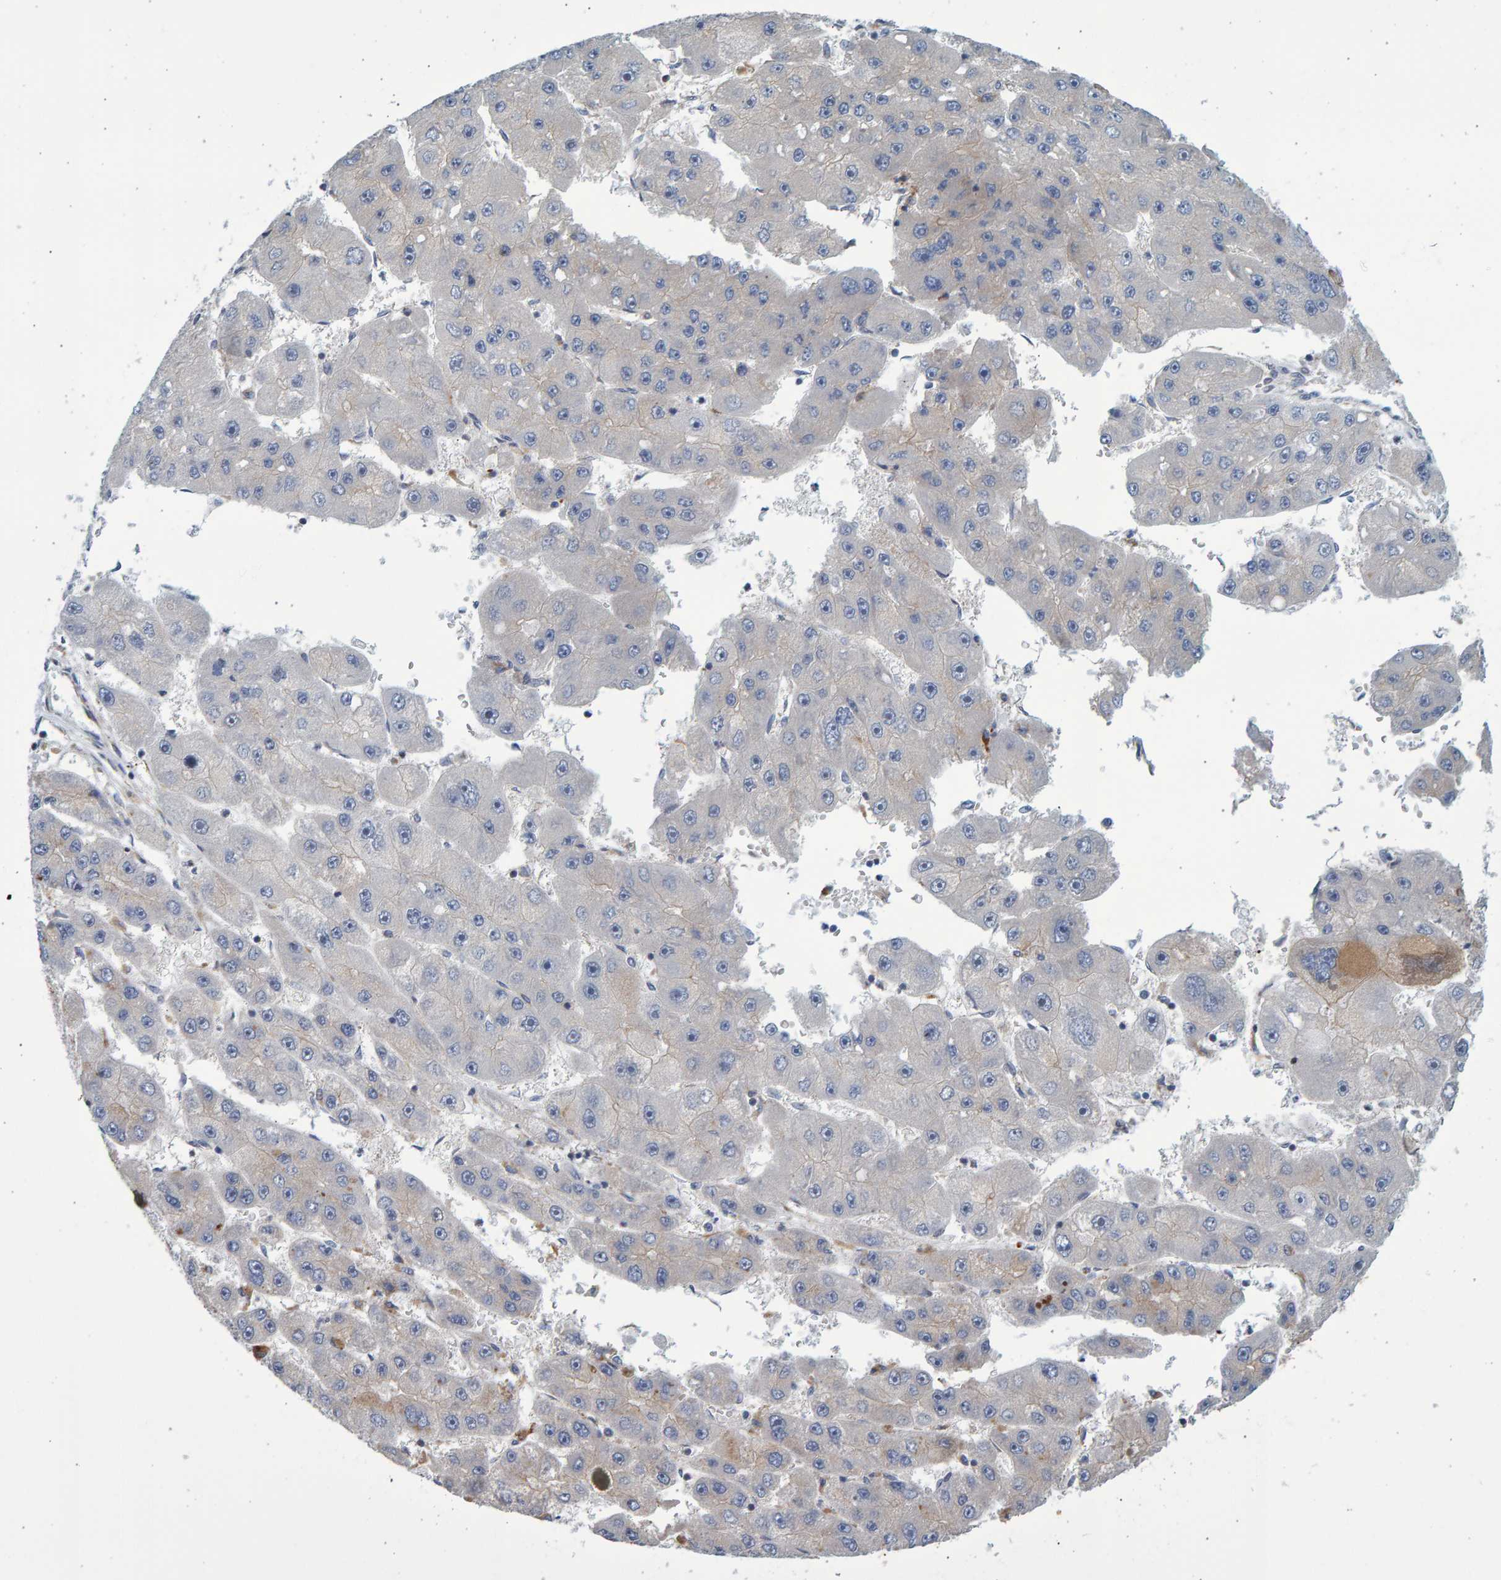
{"staining": {"intensity": "negative", "quantity": "none", "location": "none"}, "tissue": "liver cancer", "cell_type": "Tumor cells", "image_type": "cancer", "snomed": [{"axis": "morphology", "description": "Carcinoma, Hepatocellular, NOS"}, {"axis": "topography", "description": "Liver"}], "caption": "IHC of human liver hepatocellular carcinoma shows no positivity in tumor cells.", "gene": "LRBA", "patient": {"sex": "female", "age": 61}}